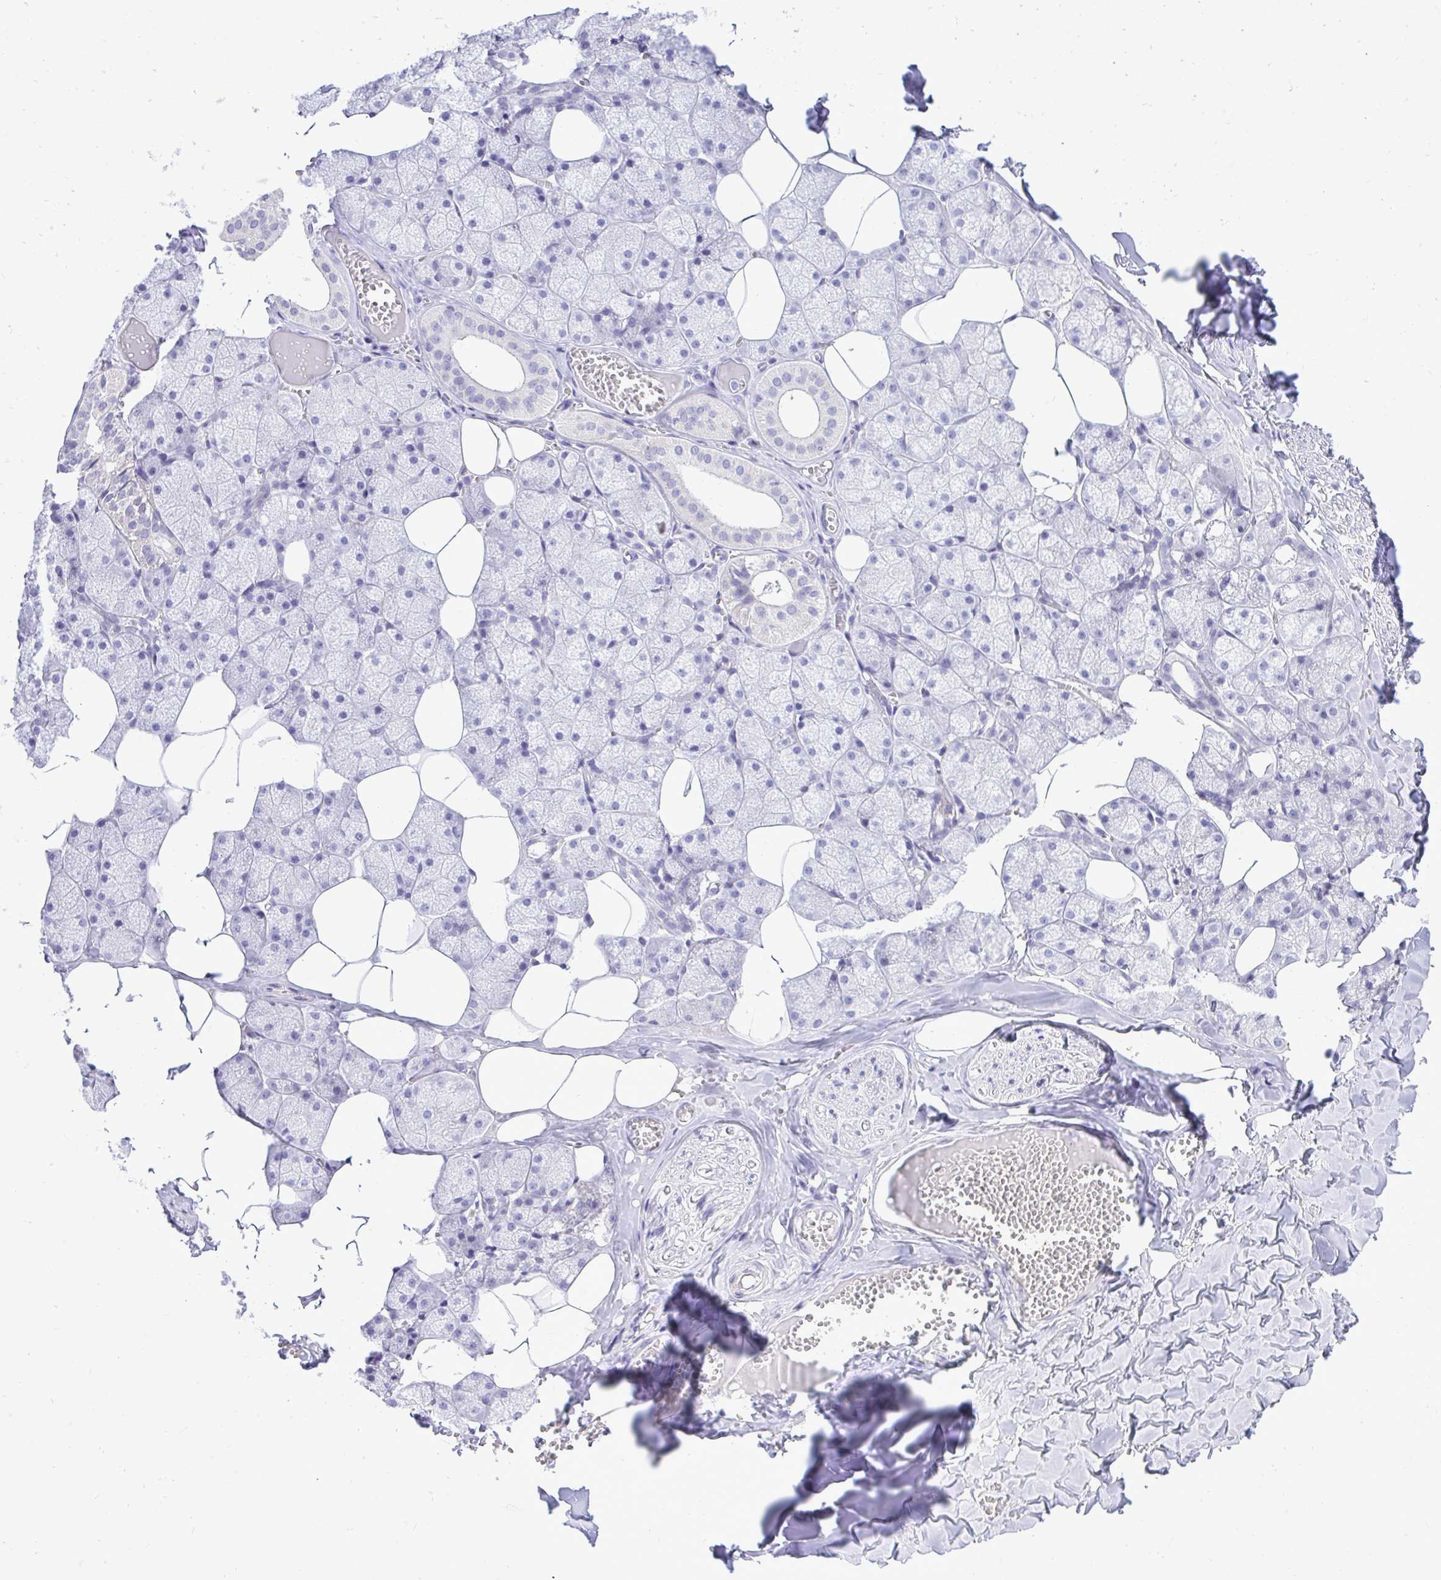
{"staining": {"intensity": "negative", "quantity": "none", "location": "none"}, "tissue": "salivary gland", "cell_type": "Glandular cells", "image_type": "normal", "snomed": [{"axis": "morphology", "description": "Normal tissue, NOS"}, {"axis": "topography", "description": "Salivary gland"}, {"axis": "topography", "description": "Peripheral nerve tissue"}], "caption": "Protein analysis of normal salivary gland displays no significant positivity in glandular cells.", "gene": "GABRA1", "patient": {"sex": "male", "age": 38}}